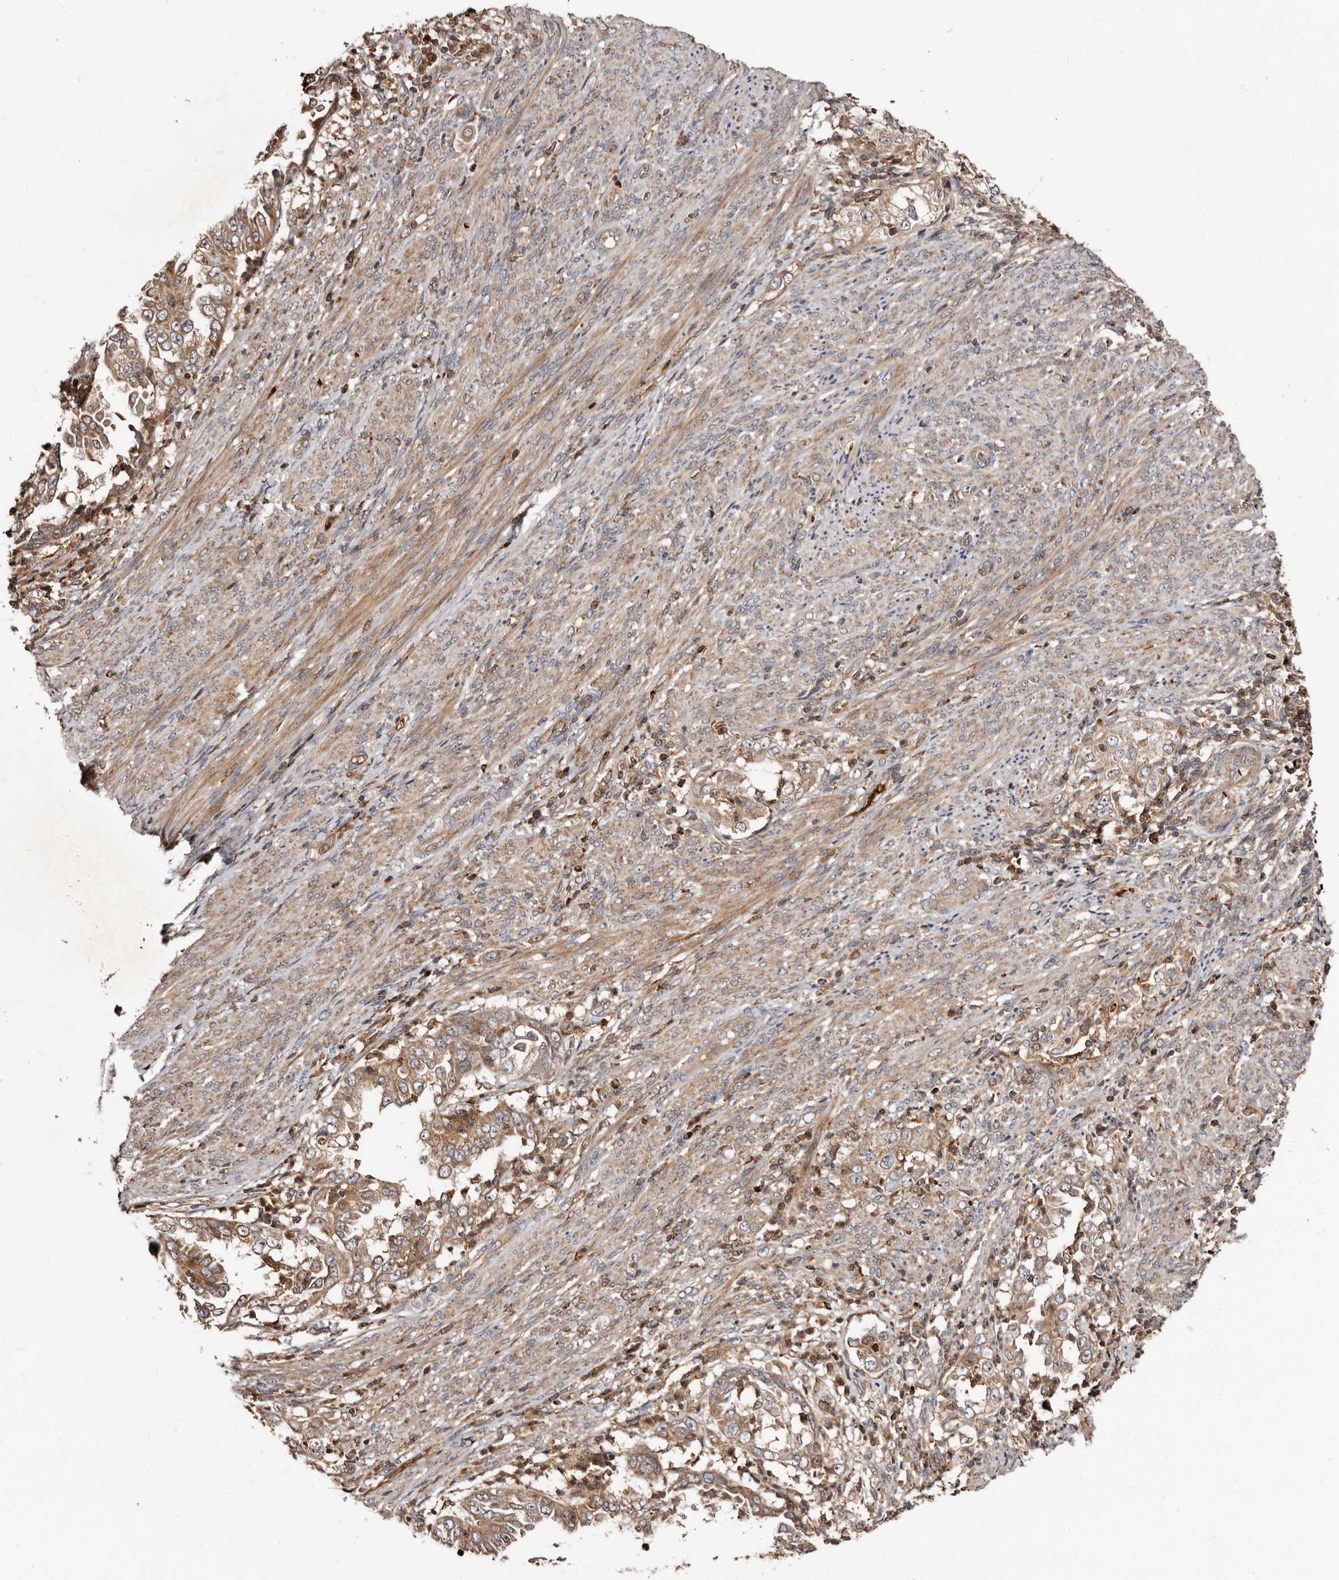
{"staining": {"intensity": "moderate", "quantity": ">75%", "location": "cytoplasmic/membranous"}, "tissue": "endometrial cancer", "cell_type": "Tumor cells", "image_type": "cancer", "snomed": [{"axis": "morphology", "description": "Adenocarcinoma, NOS"}, {"axis": "topography", "description": "Endometrium"}], "caption": "Immunohistochemistry image of adenocarcinoma (endometrial) stained for a protein (brown), which reveals medium levels of moderate cytoplasmic/membranous expression in approximately >75% of tumor cells.", "gene": "BAX", "patient": {"sex": "female", "age": 85}}